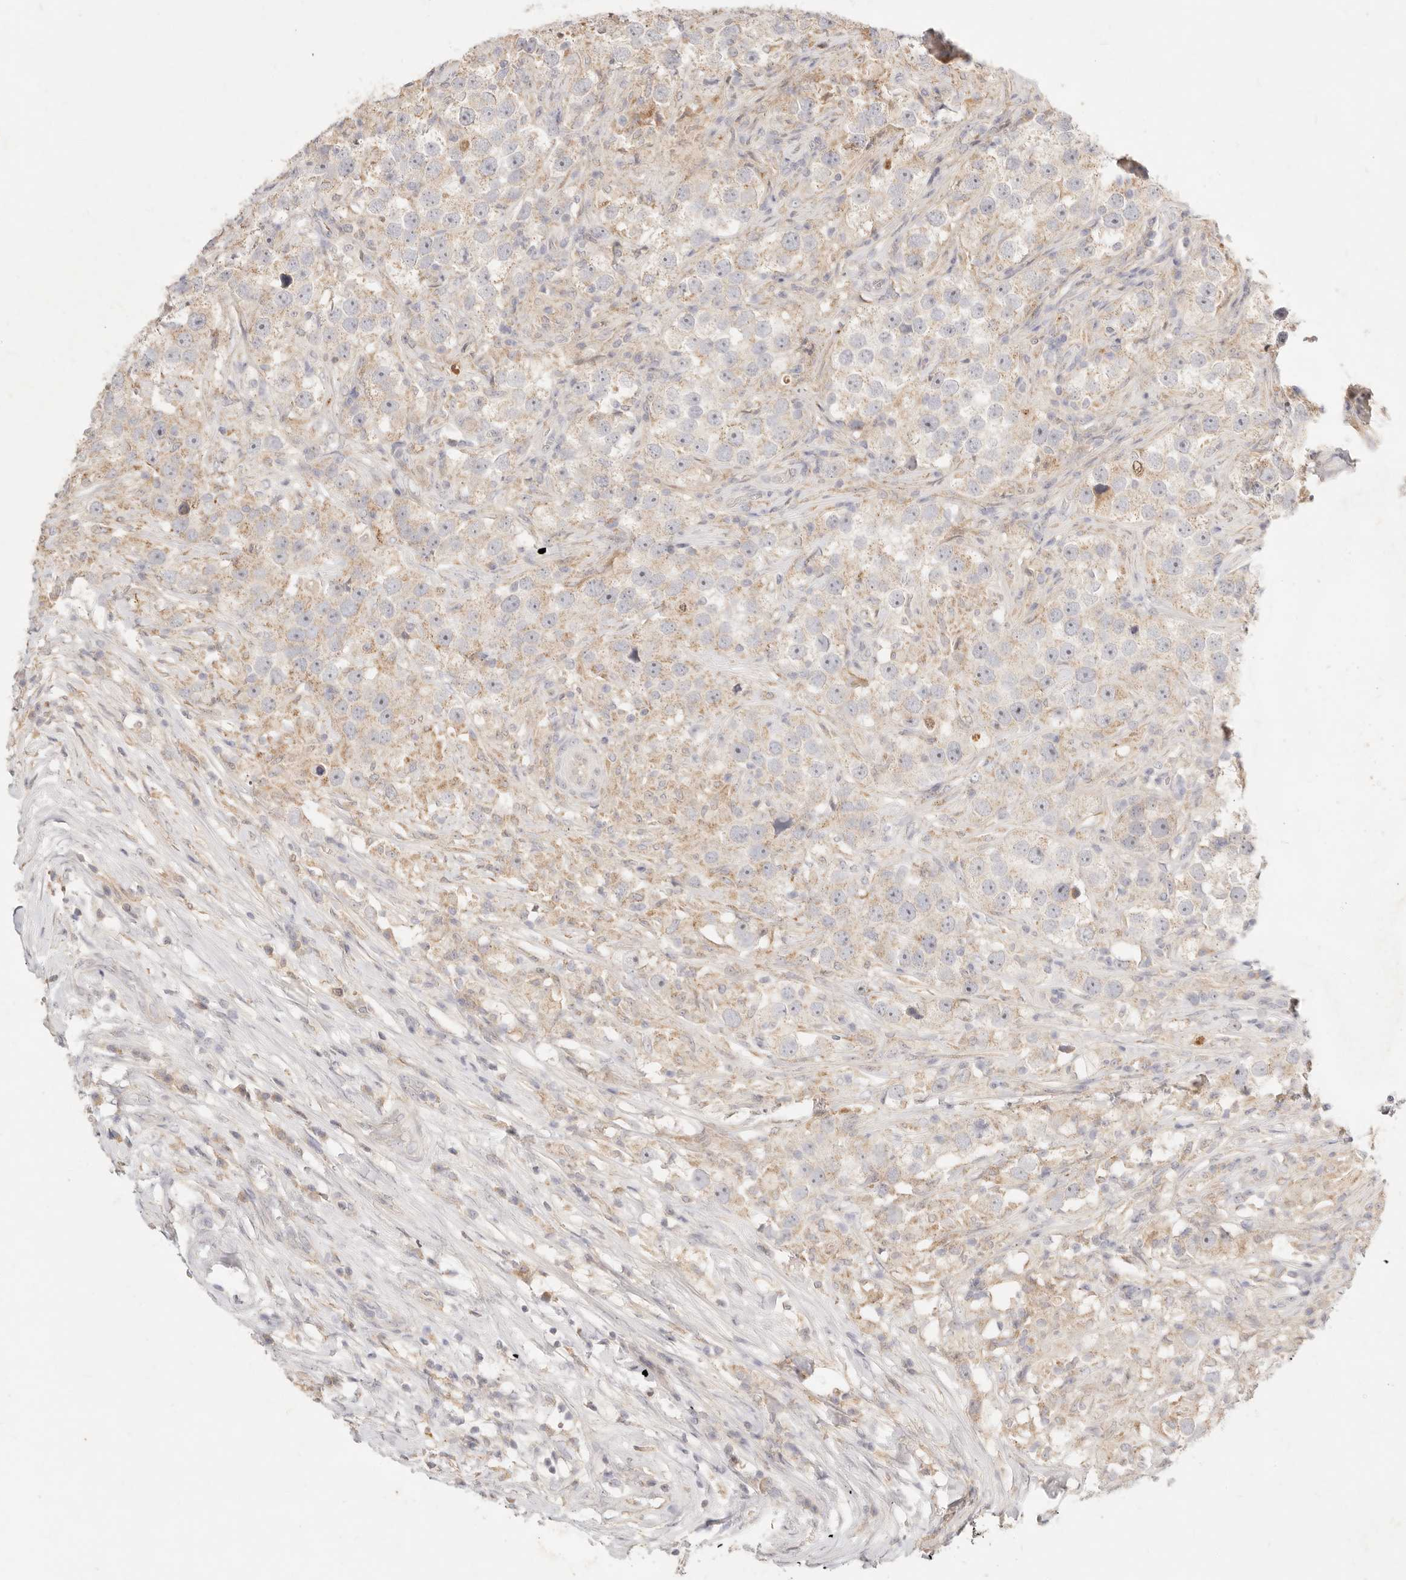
{"staining": {"intensity": "negative", "quantity": "none", "location": "none"}, "tissue": "testis cancer", "cell_type": "Tumor cells", "image_type": "cancer", "snomed": [{"axis": "morphology", "description": "Seminoma, NOS"}, {"axis": "topography", "description": "Testis"}], "caption": "This histopathology image is of seminoma (testis) stained with IHC to label a protein in brown with the nuclei are counter-stained blue. There is no positivity in tumor cells.", "gene": "ACOX1", "patient": {"sex": "male", "age": 49}}